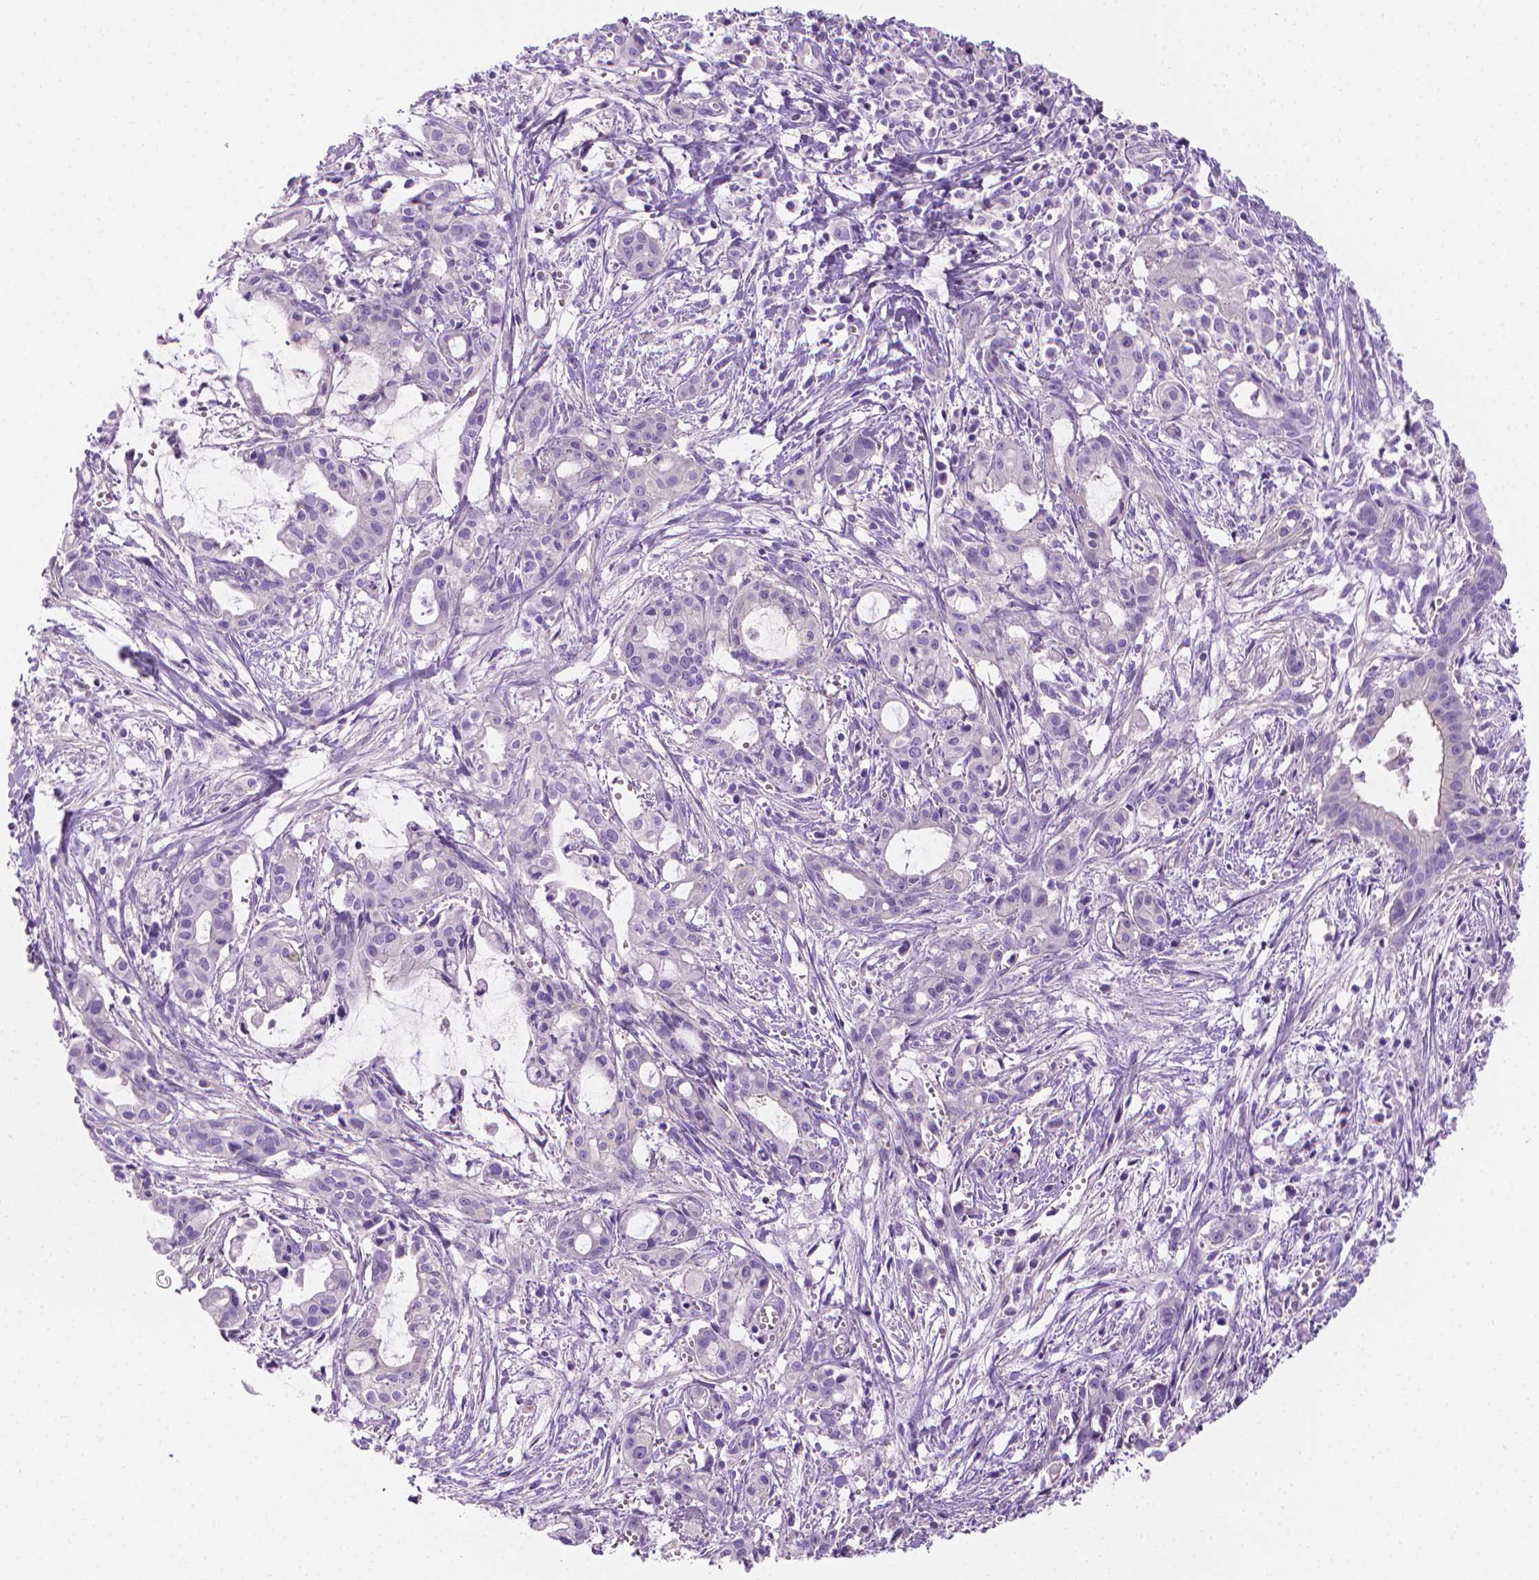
{"staining": {"intensity": "negative", "quantity": "none", "location": "none"}, "tissue": "pancreatic cancer", "cell_type": "Tumor cells", "image_type": "cancer", "snomed": [{"axis": "morphology", "description": "Adenocarcinoma, NOS"}, {"axis": "topography", "description": "Pancreas"}], "caption": "The photomicrograph demonstrates no significant expression in tumor cells of adenocarcinoma (pancreatic). The staining is performed using DAB (3,3'-diaminobenzidine) brown chromogen with nuclei counter-stained in using hematoxylin.", "gene": "FASN", "patient": {"sex": "male", "age": 48}}